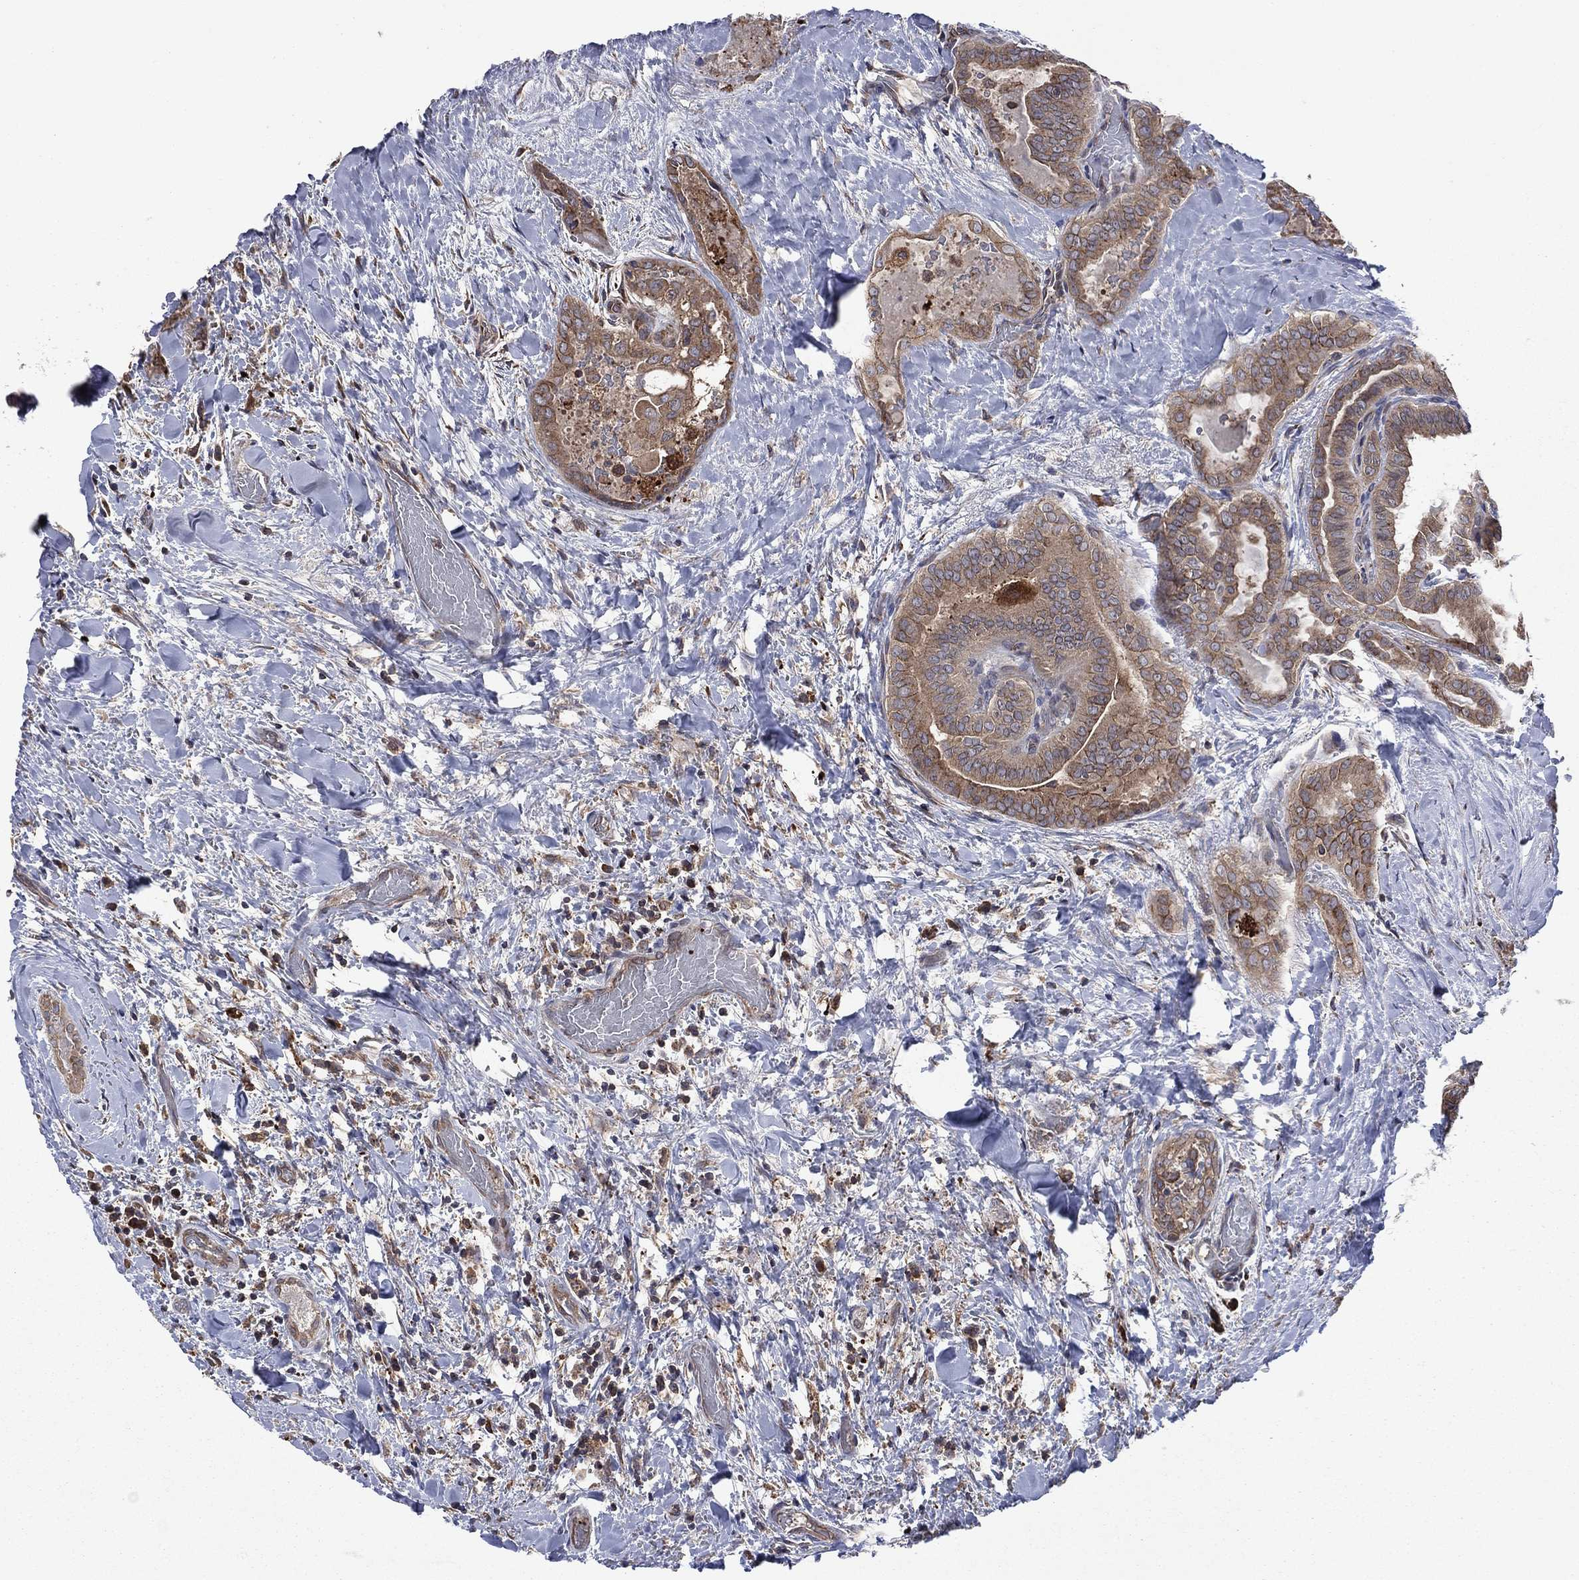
{"staining": {"intensity": "moderate", "quantity": "25%-75%", "location": "cytoplasmic/membranous"}, "tissue": "thyroid cancer", "cell_type": "Tumor cells", "image_type": "cancer", "snomed": [{"axis": "morphology", "description": "Papillary adenocarcinoma, NOS"}, {"axis": "topography", "description": "Thyroid gland"}], "caption": "The histopathology image reveals a brown stain indicating the presence of a protein in the cytoplasmic/membranous of tumor cells in papillary adenocarcinoma (thyroid).", "gene": "C2orf76", "patient": {"sex": "female", "age": 39}}